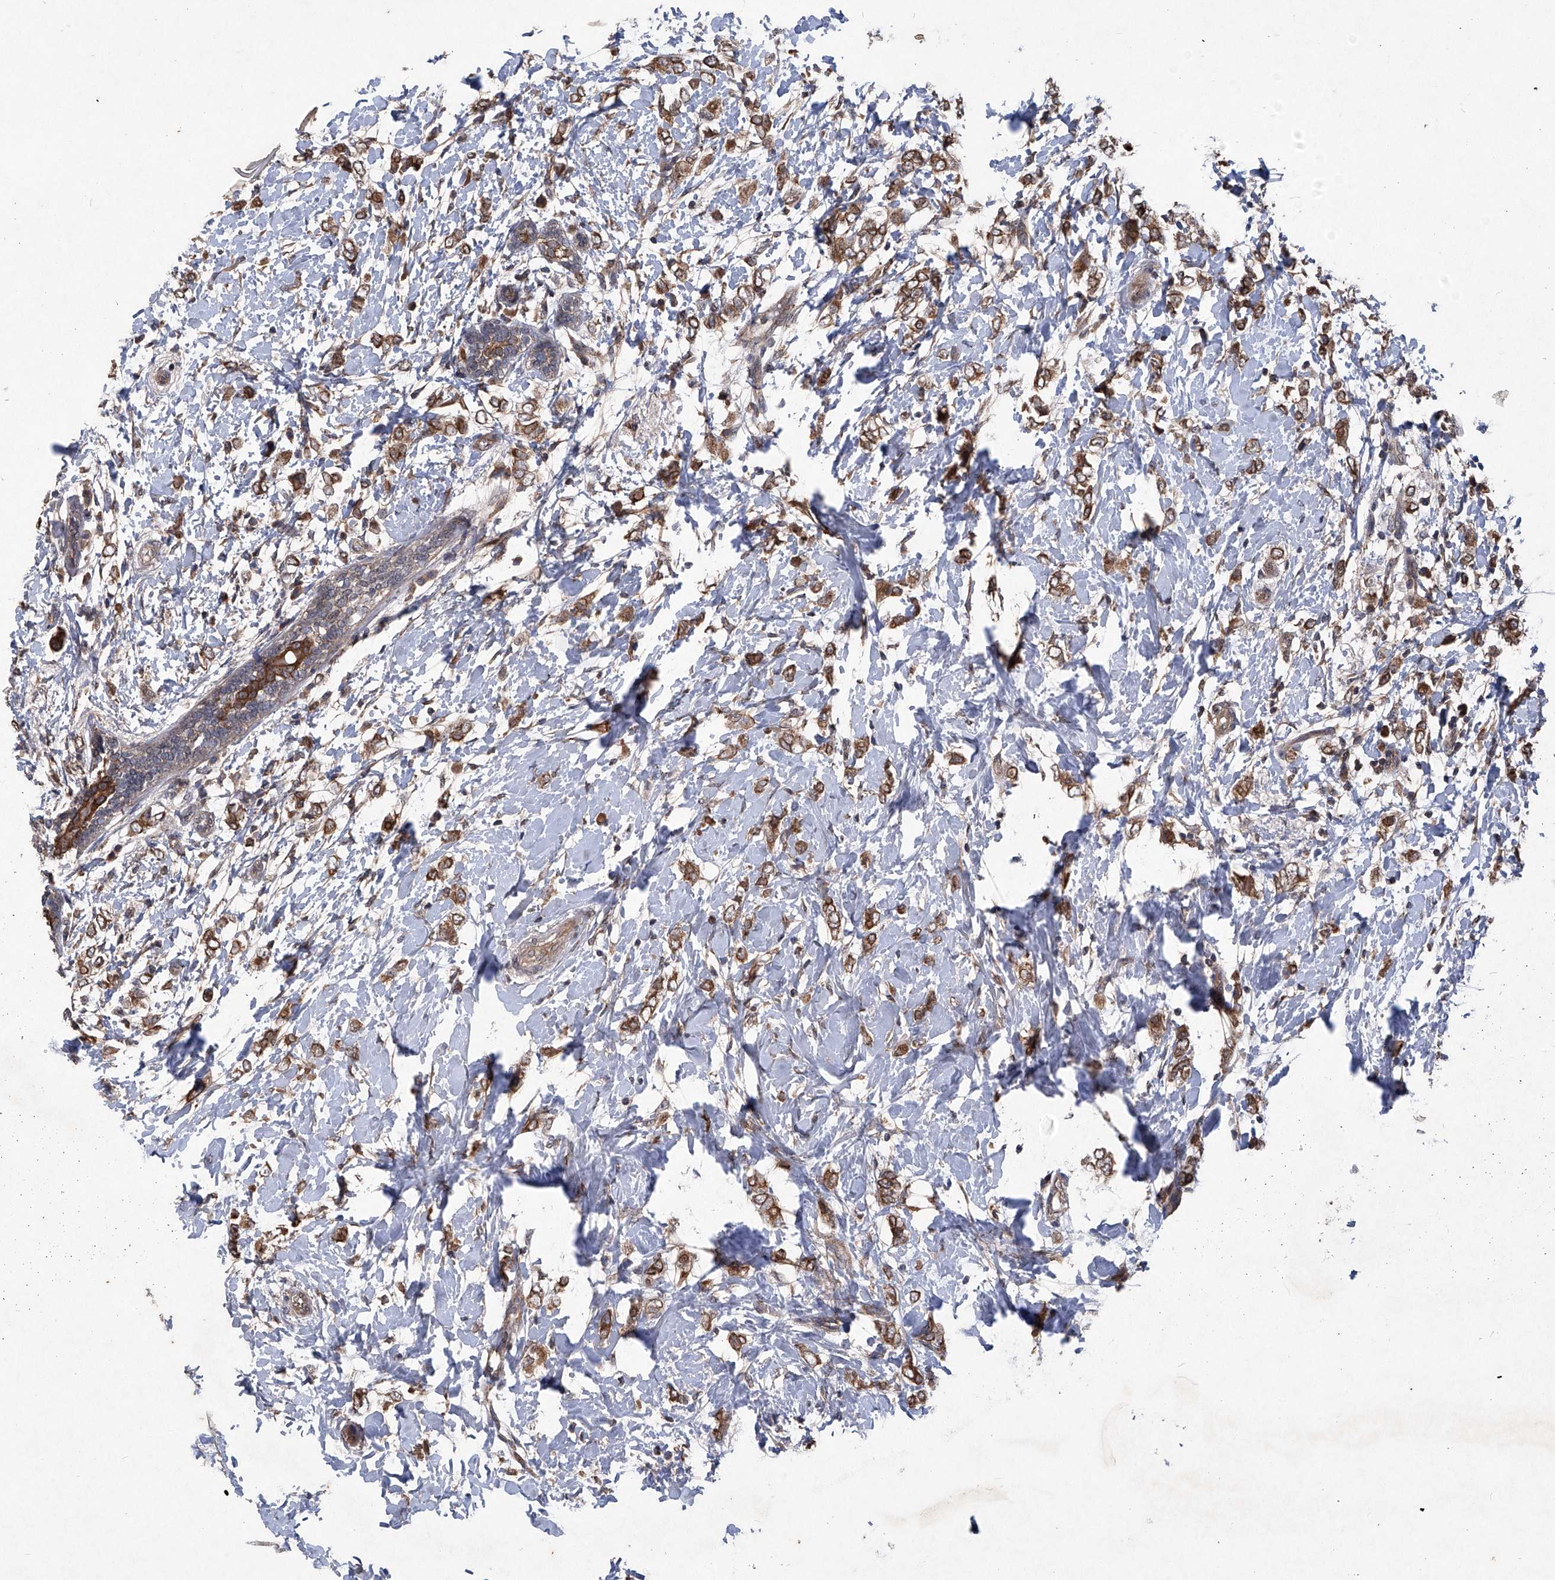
{"staining": {"intensity": "moderate", "quantity": ">75%", "location": "cytoplasmic/membranous"}, "tissue": "breast cancer", "cell_type": "Tumor cells", "image_type": "cancer", "snomed": [{"axis": "morphology", "description": "Normal tissue, NOS"}, {"axis": "morphology", "description": "Lobular carcinoma"}, {"axis": "topography", "description": "Breast"}], "caption": "A brown stain labels moderate cytoplasmic/membranous expression of a protein in breast lobular carcinoma tumor cells.", "gene": "SUMF2", "patient": {"sex": "female", "age": 47}}